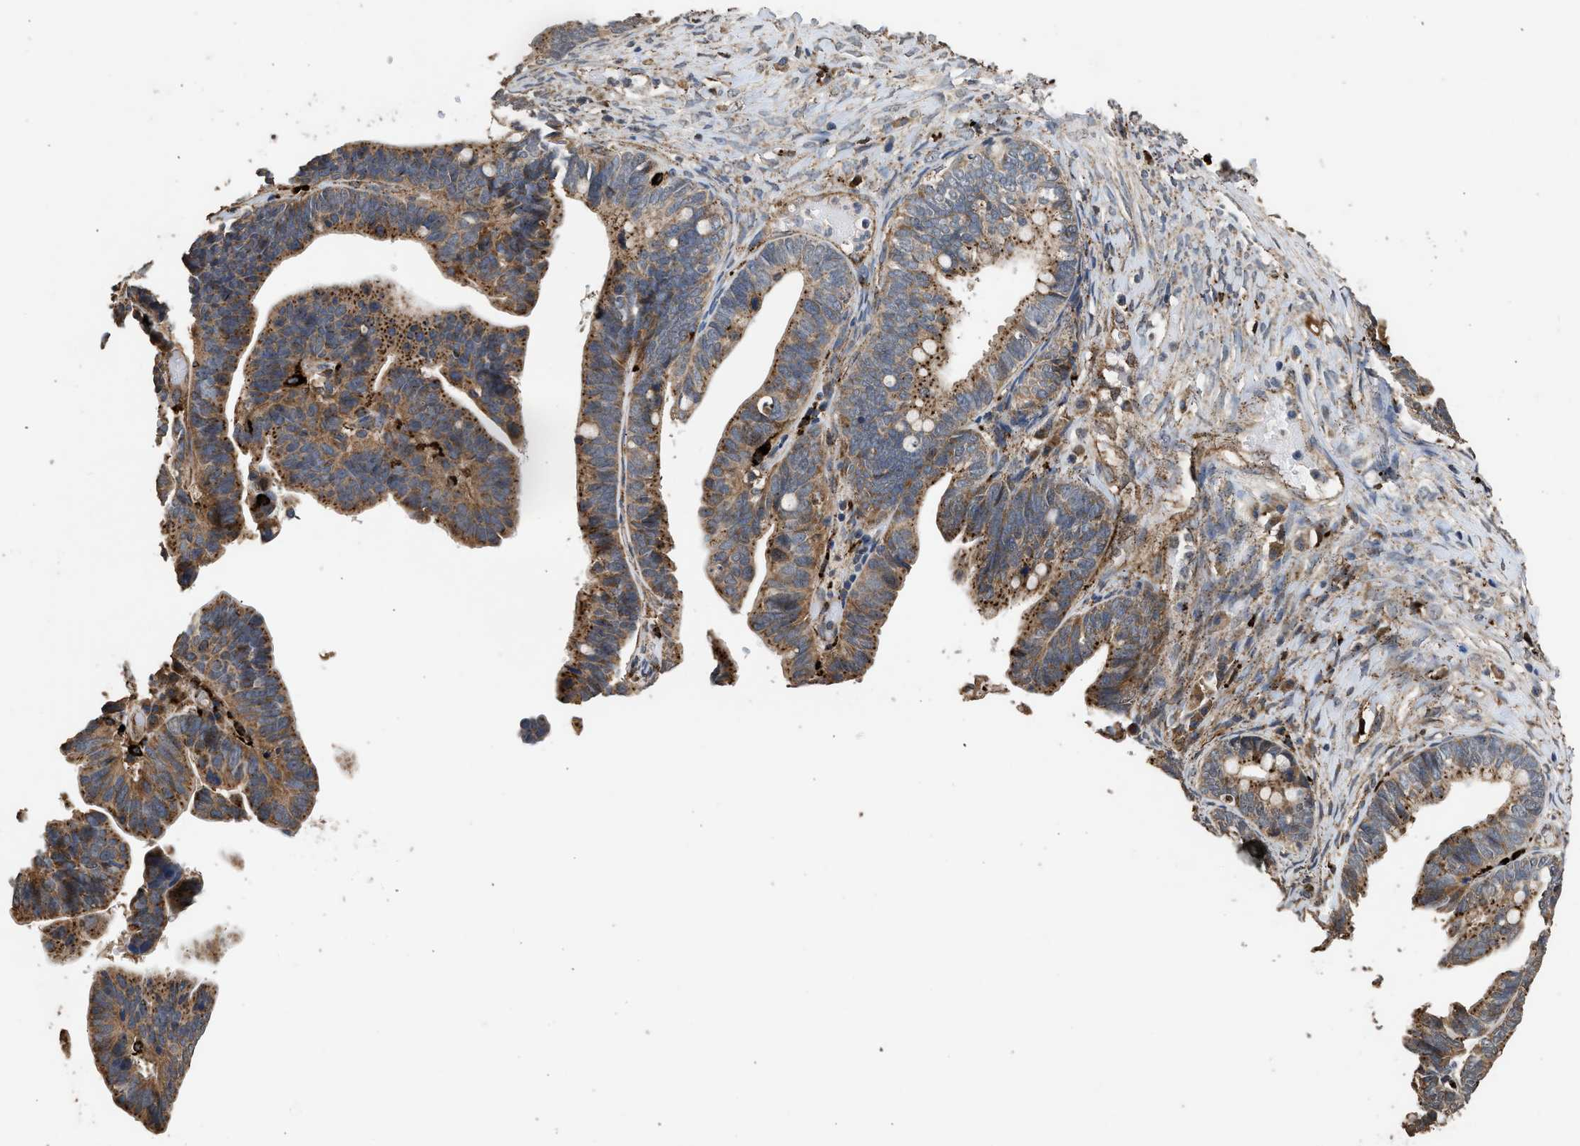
{"staining": {"intensity": "moderate", "quantity": ">75%", "location": "cytoplasmic/membranous"}, "tissue": "ovarian cancer", "cell_type": "Tumor cells", "image_type": "cancer", "snomed": [{"axis": "morphology", "description": "Cystadenocarcinoma, serous, NOS"}, {"axis": "topography", "description": "Ovary"}], "caption": "Protein expression analysis of serous cystadenocarcinoma (ovarian) shows moderate cytoplasmic/membranous expression in approximately >75% of tumor cells.", "gene": "CTSV", "patient": {"sex": "female", "age": 56}}